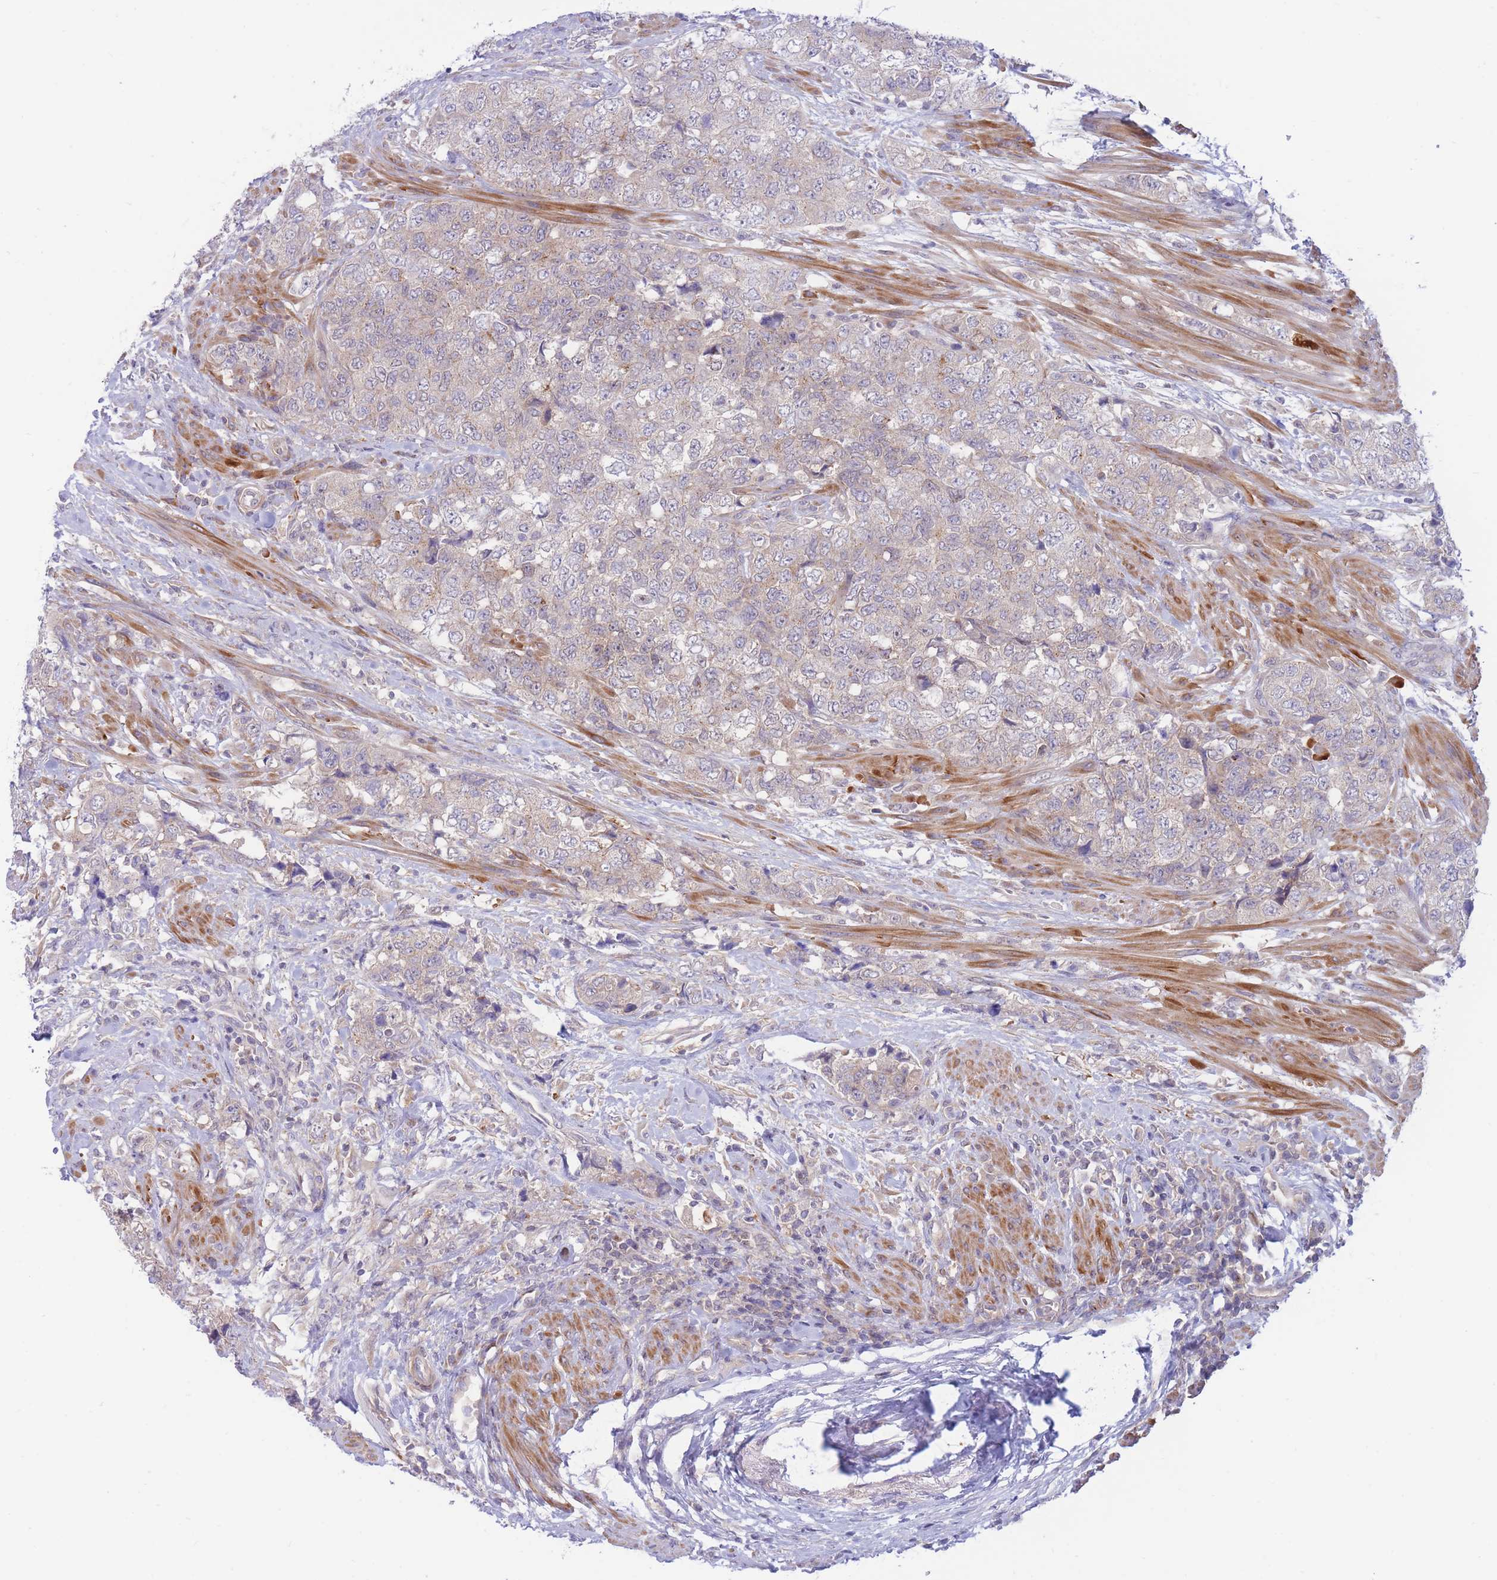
{"staining": {"intensity": "negative", "quantity": "none", "location": "none"}, "tissue": "urothelial cancer", "cell_type": "Tumor cells", "image_type": "cancer", "snomed": [{"axis": "morphology", "description": "Urothelial carcinoma, High grade"}, {"axis": "topography", "description": "Urinary bladder"}], "caption": "Immunohistochemical staining of human urothelial carcinoma (high-grade) shows no significant expression in tumor cells. (Immunohistochemistry (ihc), brightfield microscopy, high magnification).", "gene": "APOL4", "patient": {"sex": "female", "age": 78}}